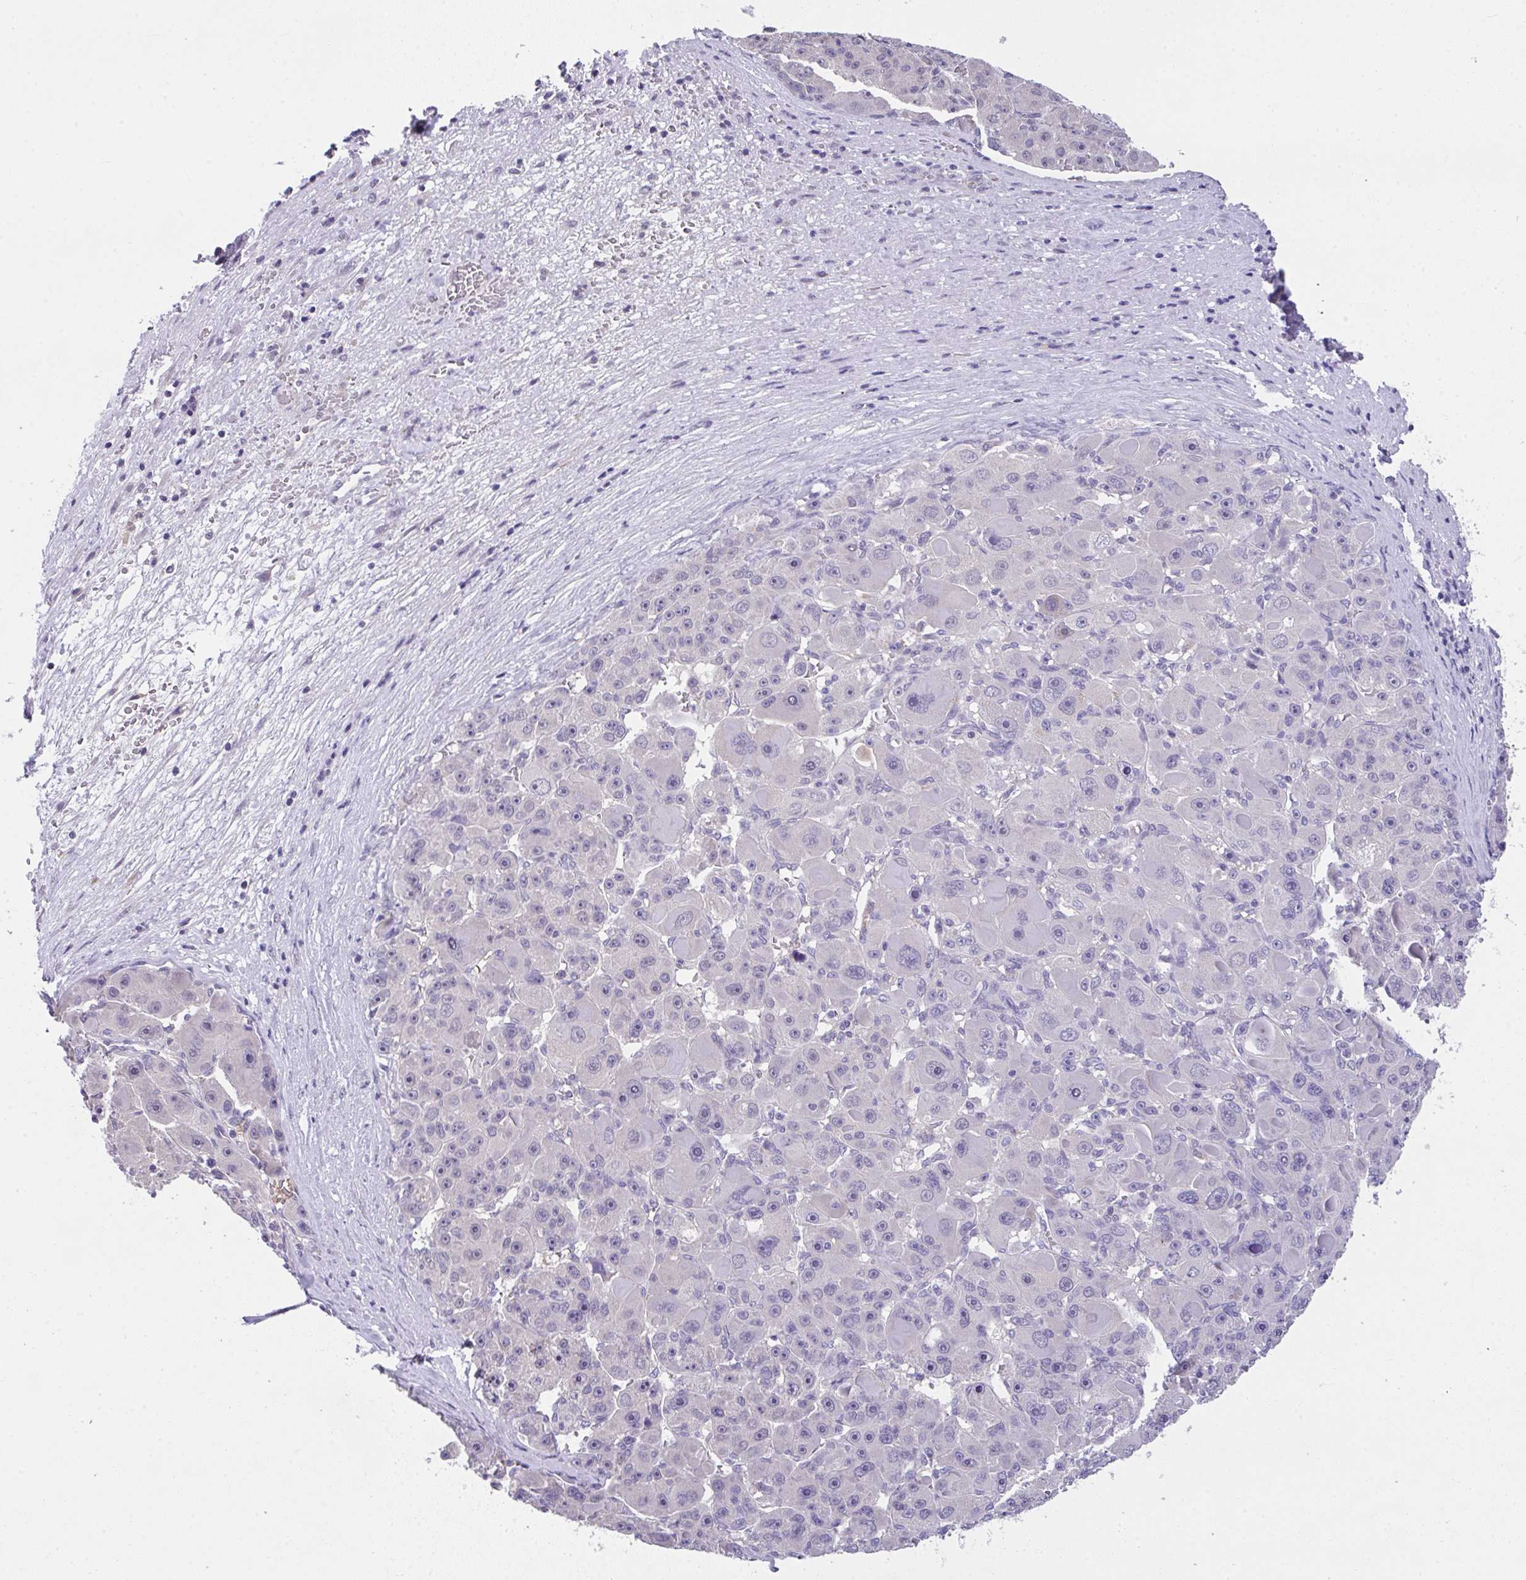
{"staining": {"intensity": "negative", "quantity": "none", "location": "none"}, "tissue": "liver cancer", "cell_type": "Tumor cells", "image_type": "cancer", "snomed": [{"axis": "morphology", "description": "Carcinoma, Hepatocellular, NOS"}, {"axis": "topography", "description": "Liver"}], "caption": "A high-resolution micrograph shows IHC staining of liver cancer, which exhibits no significant positivity in tumor cells.", "gene": "GLTPD2", "patient": {"sex": "male", "age": 76}}